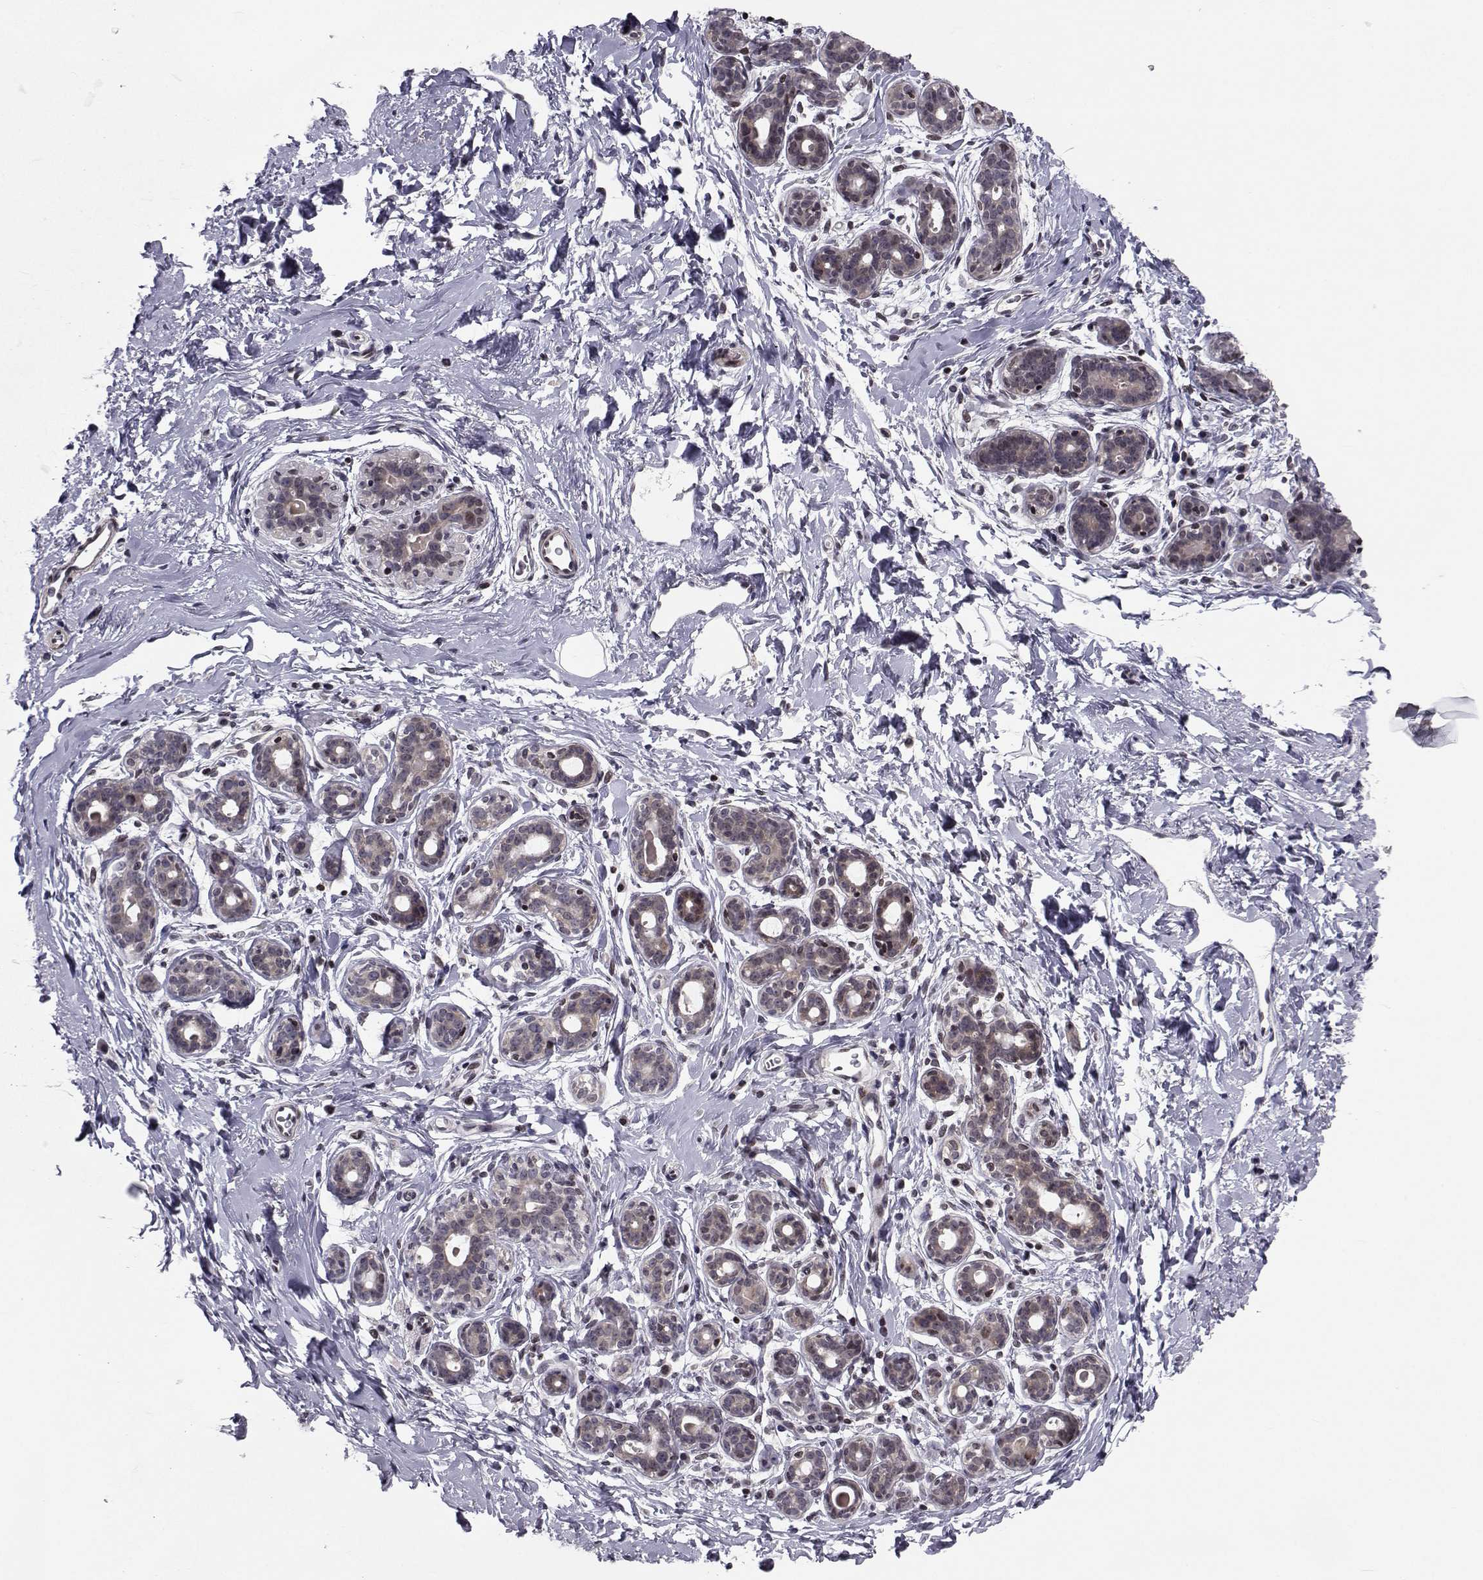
{"staining": {"intensity": "negative", "quantity": "none", "location": "none"}, "tissue": "breast", "cell_type": "Adipocytes", "image_type": "normal", "snomed": [{"axis": "morphology", "description": "Normal tissue, NOS"}, {"axis": "topography", "description": "Breast"}], "caption": "IHC image of unremarkable breast: breast stained with DAB (3,3'-diaminobenzidine) displays no significant protein staining in adipocytes.", "gene": "PCP4L1", "patient": {"sex": "female", "age": 43}}